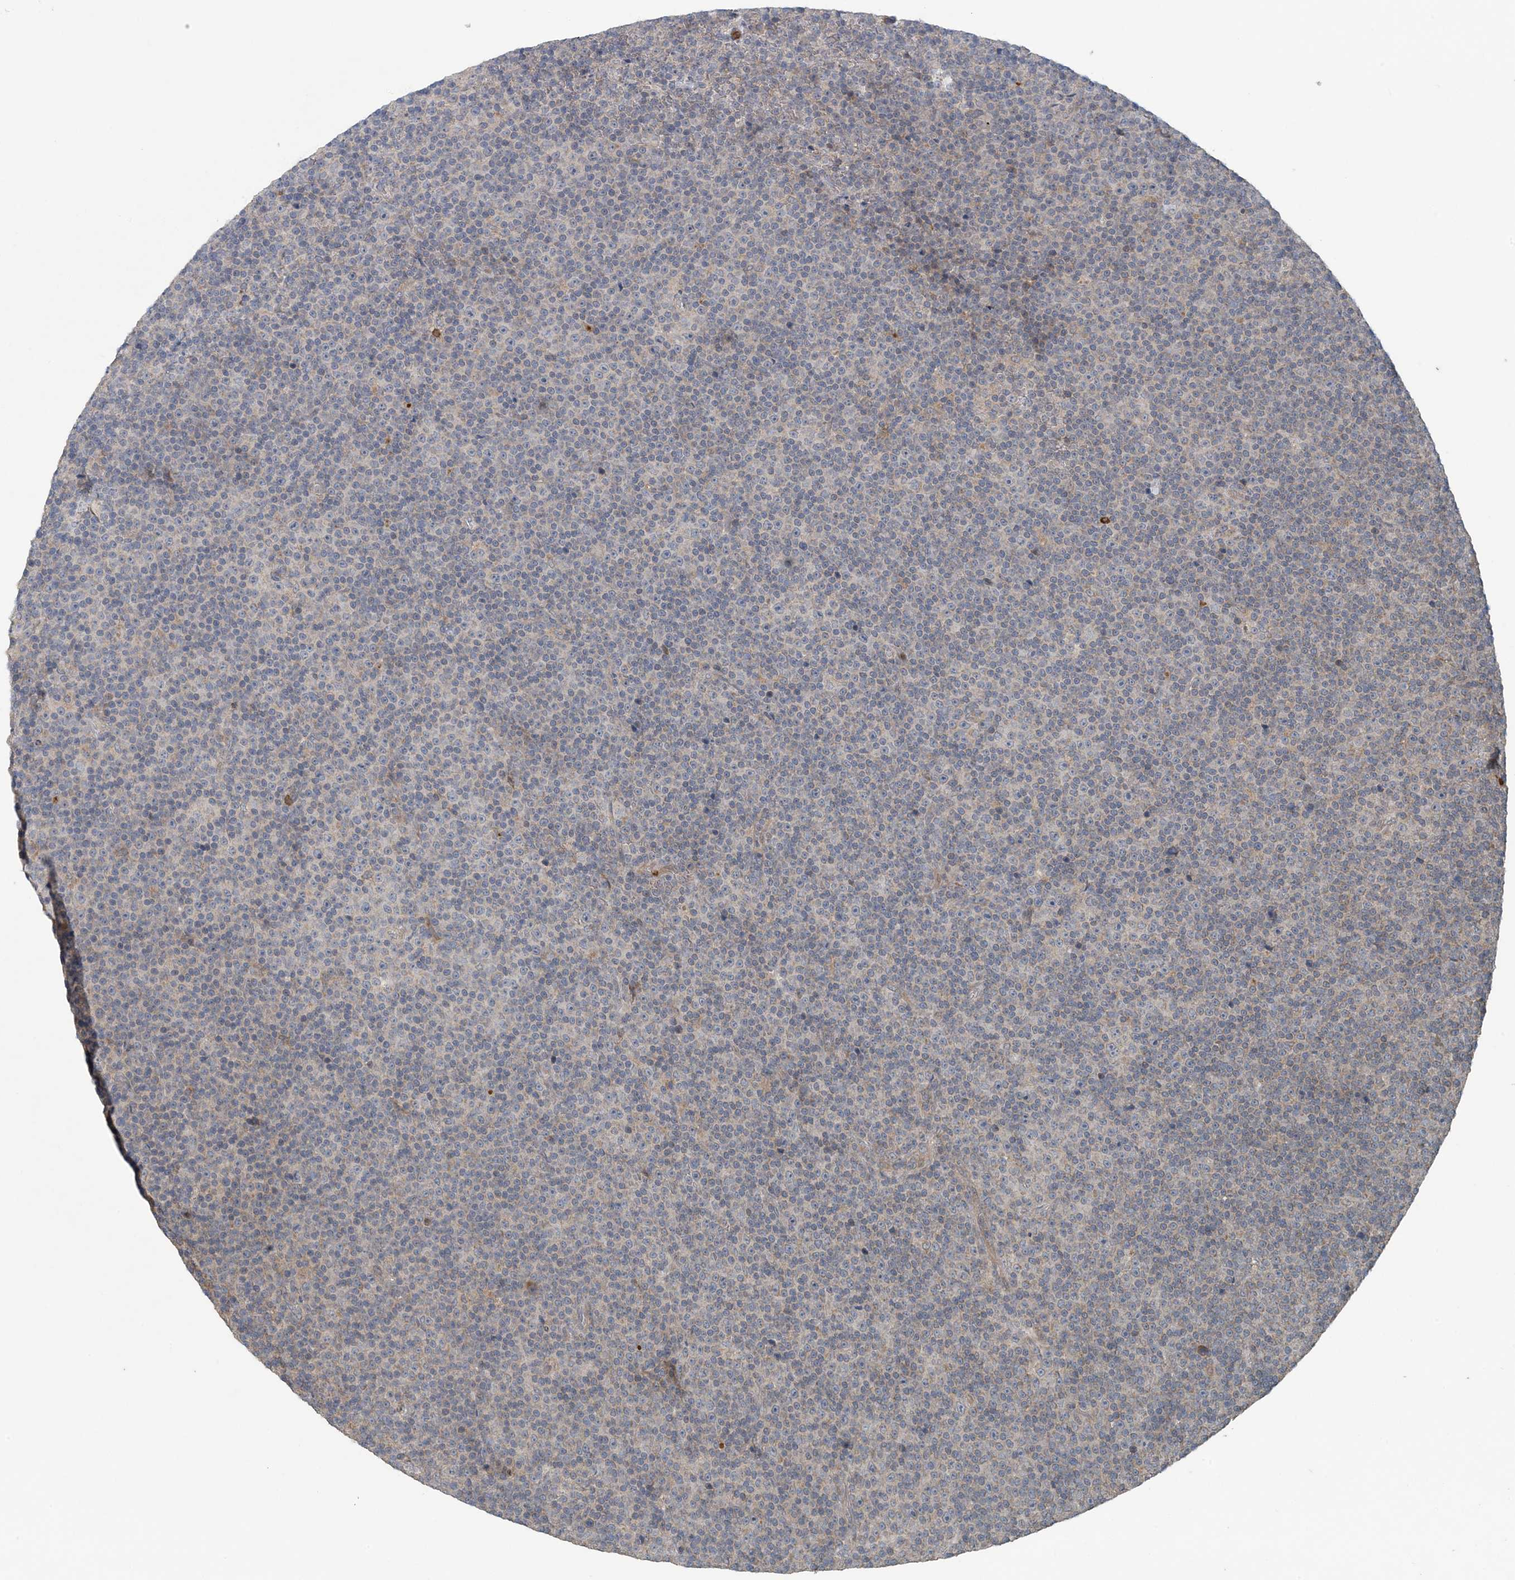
{"staining": {"intensity": "negative", "quantity": "none", "location": "none"}, "tissue": "lymphoma", "cell_type": "Tumor cells", "image_type": "cancer", "snomed": [{"axis": "morphology", "description": "Malignant lymphoma, non-Hodgkin's type, Low grade"}, {"axis": "topography", "description": "Lymph node"}], "caption": "An IHC histopathology image of low-grade malignant lymphoma, non-Hodgkin's type is shown. There is no staining in tumor cells of low-grade malignant lymphoma, non-Hodgkin's type.", "gene": "MYO9B", "patient": {"sex": "female", "age": 67}}